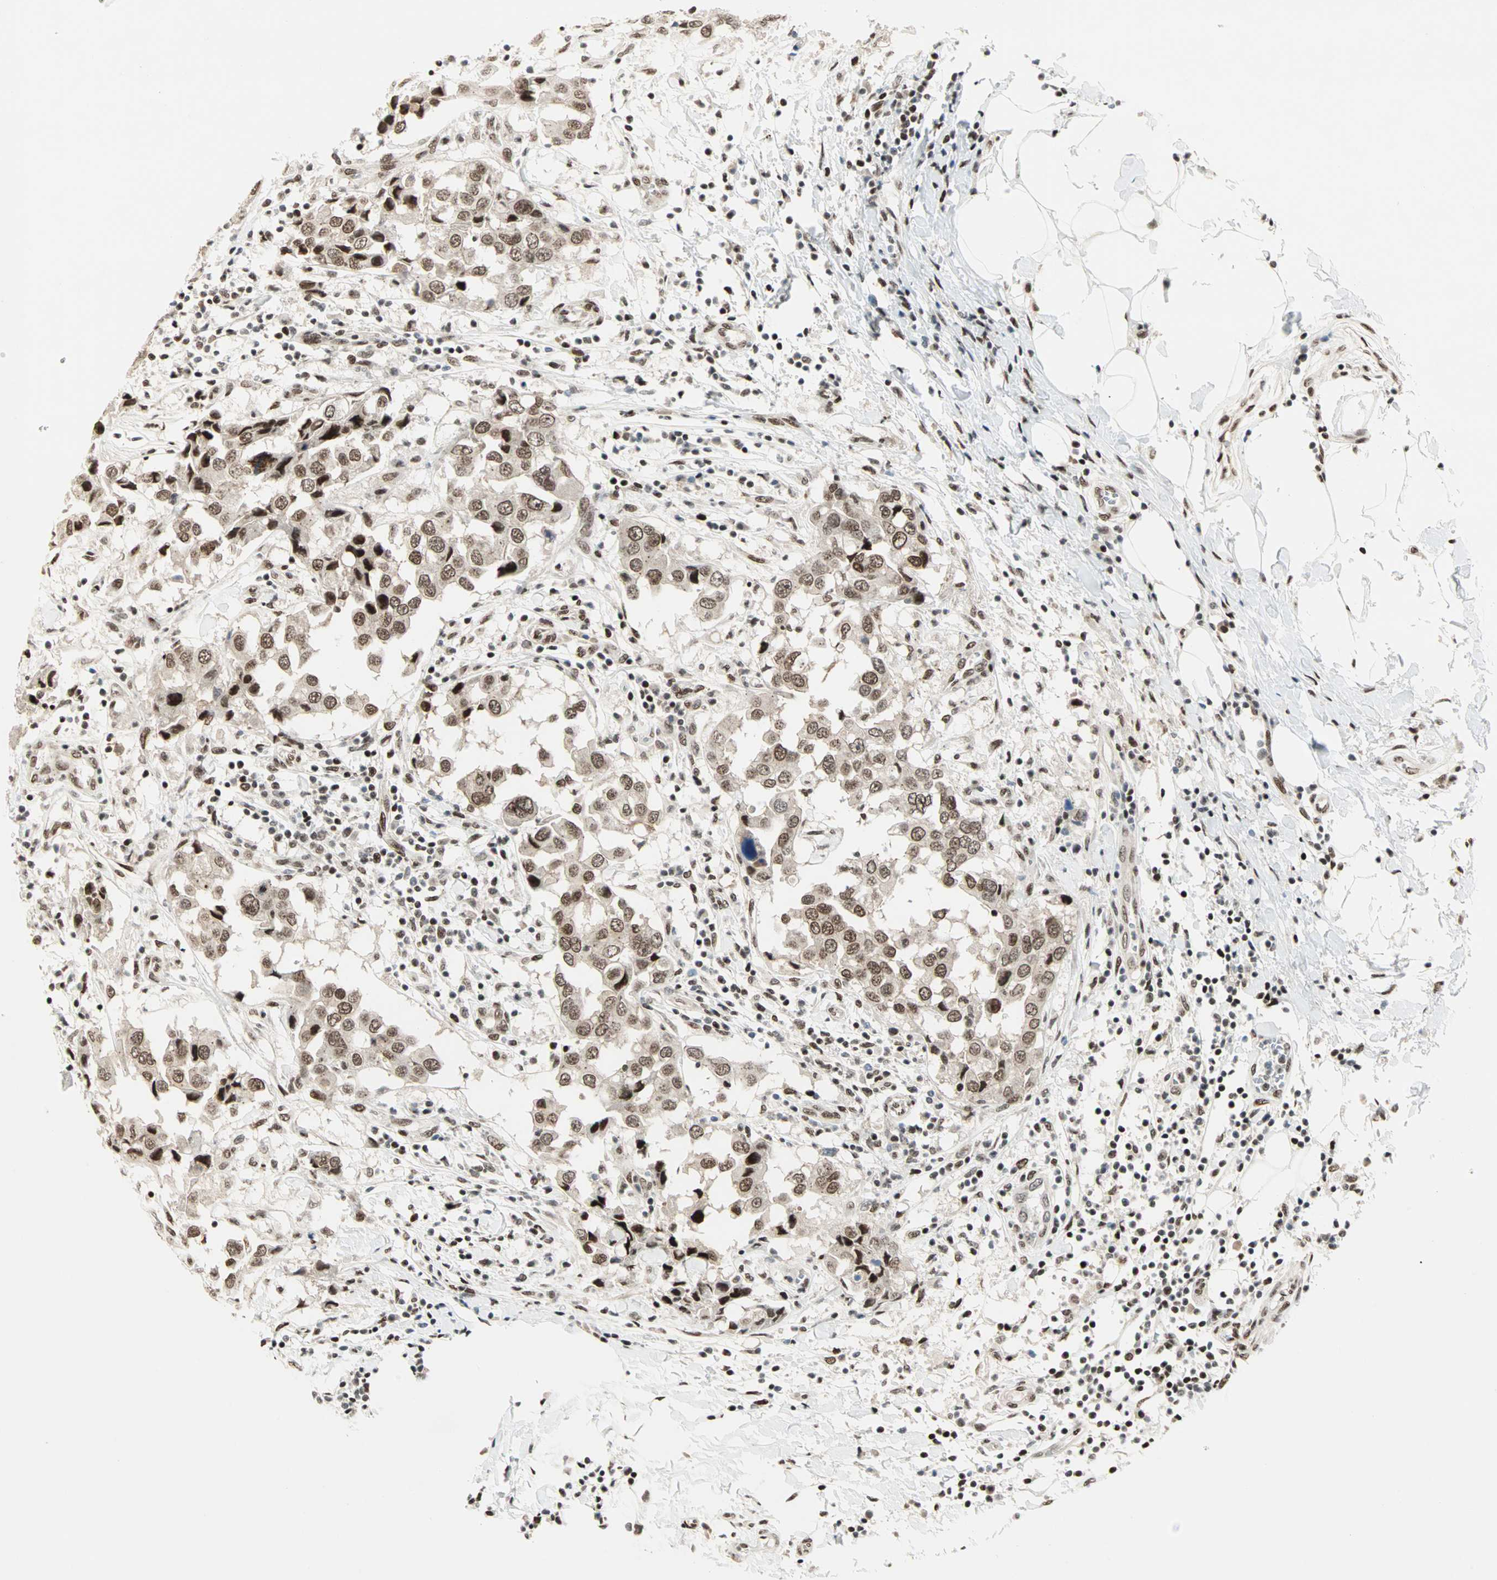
{"staining": {"intensity": "moderate", "quantity": ">75%", "location": "nuclear"}, "tissue": "breast cancer", "cell_type": "Tumor cells", "image_type": "cancer", "snomed": [{"axis": "morphology", "description": "Duct carcinoma"}, {"axis": "topography", "description": "Breast"}], "caption": "IHC micrograph of neoplastic tissue: breast cancer (intraductal carcinoma) stained using IHC displays medium levels of moderate protein expression localized specifically in the nuclear of tumor cells, appearing as a nuclear brown color.", "gene": "BLM", "patient": {"sex": "female", "age": 27}}